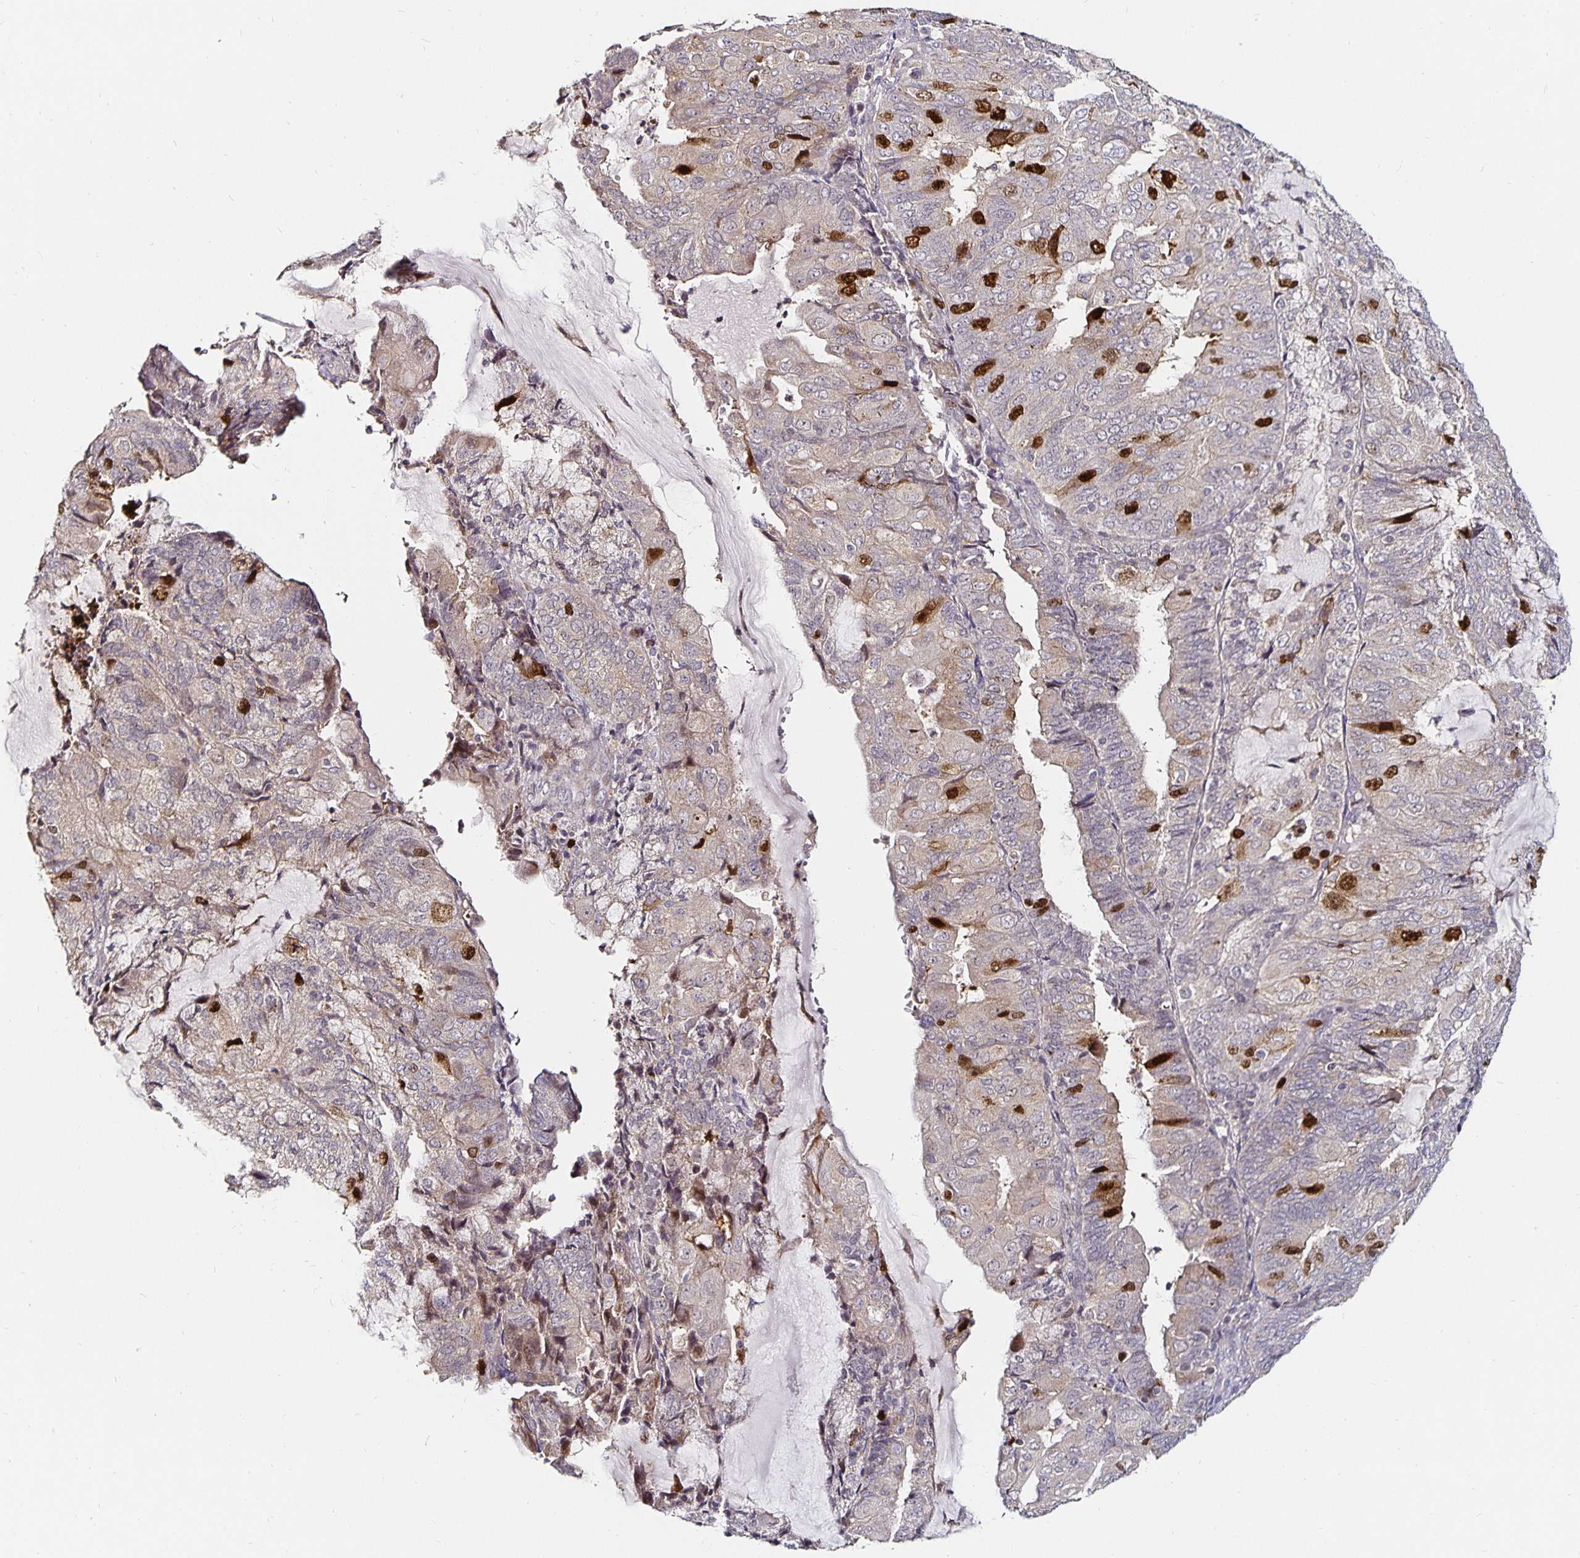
{"staining": {"intensity": "strong", "quantity": "<25%", "location": "nuclear"}, "tissue": "endometrial cancer", "cell_type": "Tumor cells", "image_type": "cancer", "snomed": [{"axis": "morphology", "description": "Adenocarcinoma, NOS"}, {"axis": "topography", "description": "Endometrium"}], "caption": "Immunohistochemical staining of adenocarcinoma (endometrial) displays strong nuclear protein expression in approximately <25% of tumor cells. Nuclei are stained in blue.", "gene": "ANLN", "patient": {"sex": "female", "age": 81}}